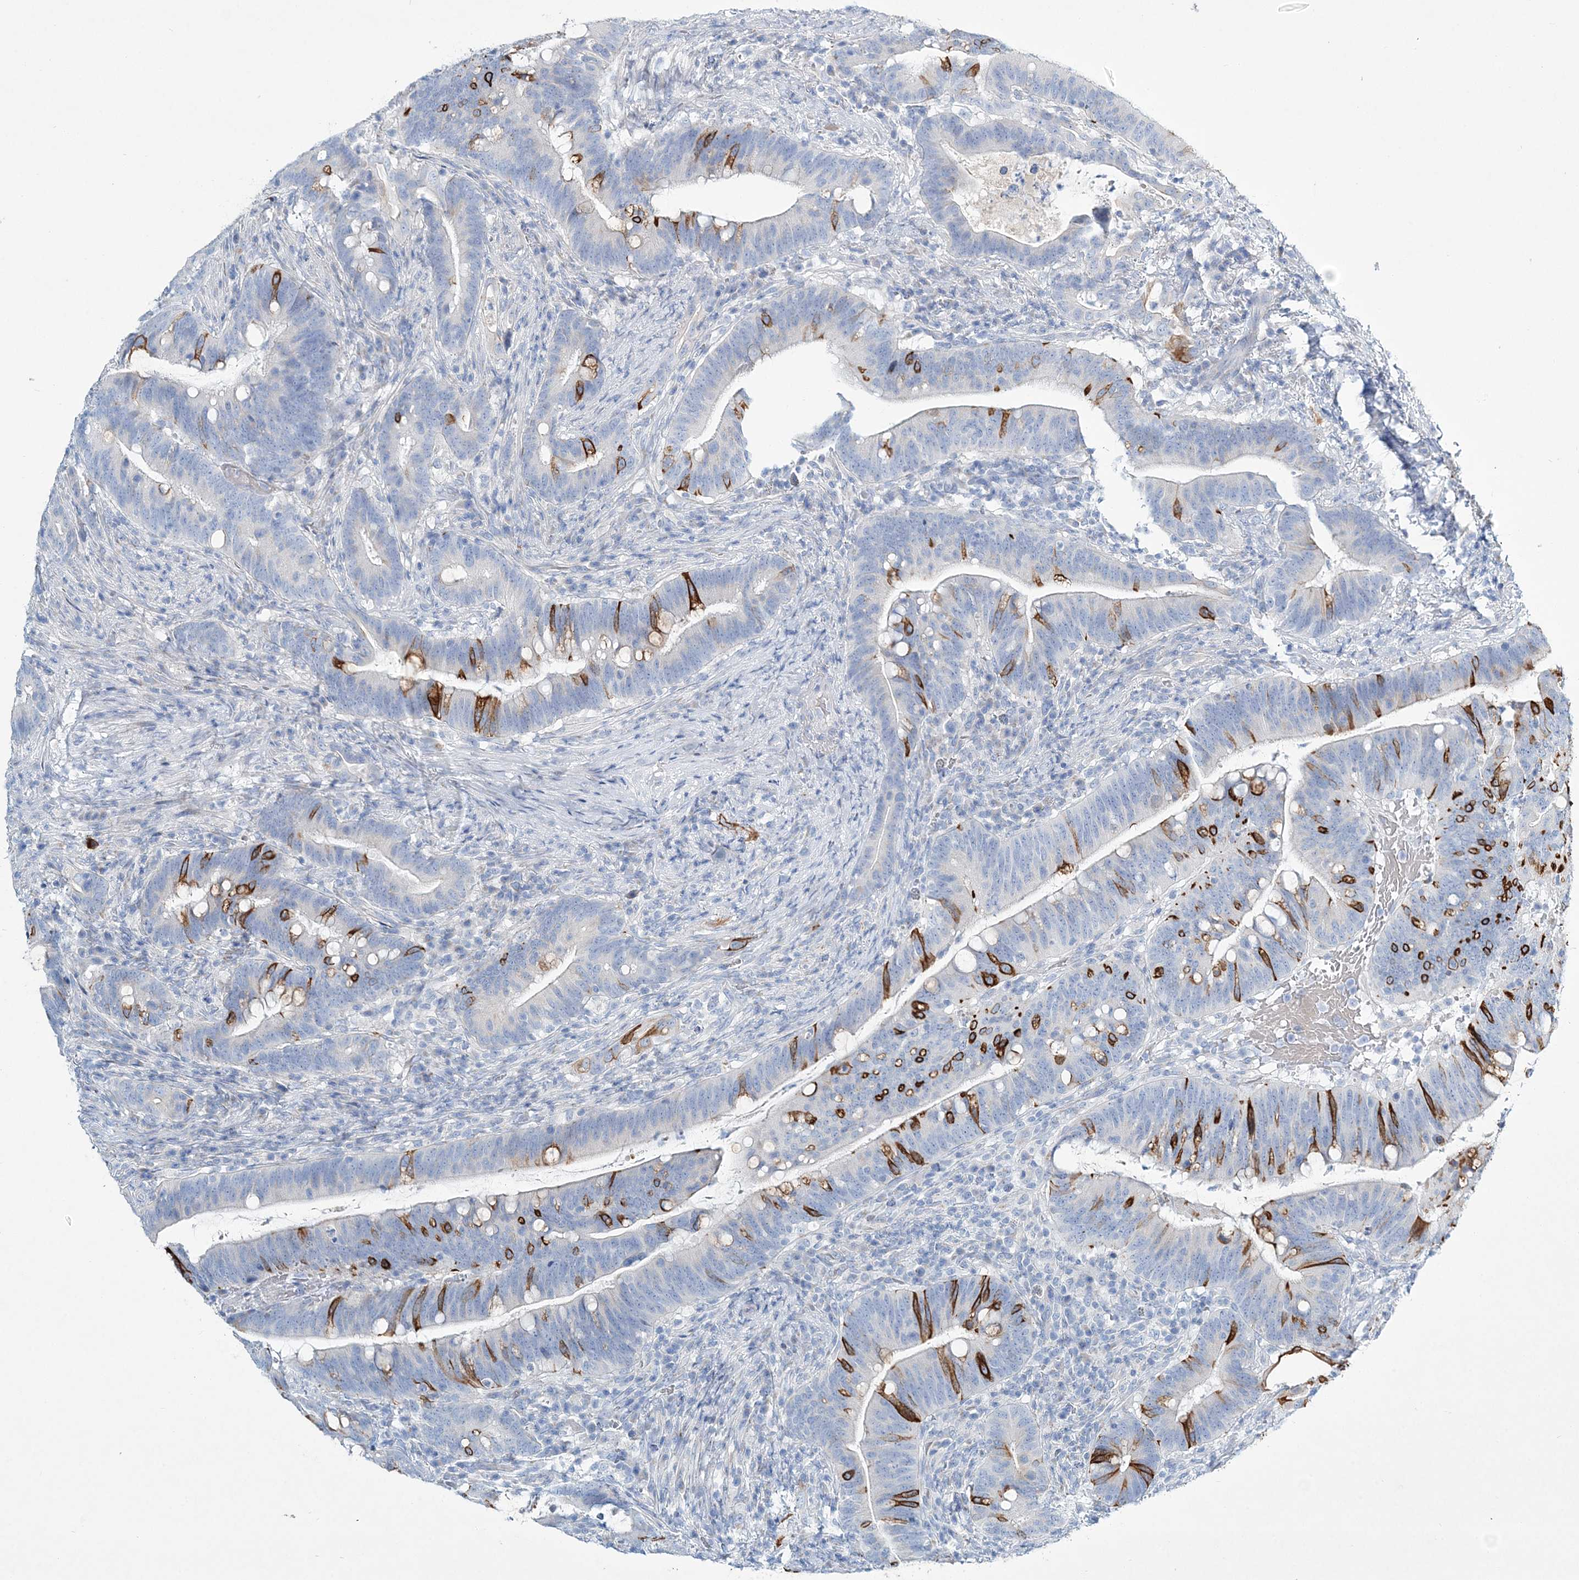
{"staining": {"intensity": "strong", "quantity": "<25%", "location": "cytoplasmic/membranous"}, "tissue": "colorectal cancer", "cell_type": "Tumor cells", "image_type": "cancer", "snomed": [{"axis": "morphology", "description": "Adenocarcinoma, NOS"}, {"axis": "topography", "description": "Colon"}], "caption": "Immunohistochemical staining of human adenocarcinoma (colorectal) reveals medium levels of strong cytoplasmic/membranous protein staining in about <25% of tumor cells. The staining was performed using DAB (3,3'-diaminobenzidine) to visualize the protein expression in brown, while the nuclei were stained in blue with hematoxylin (Magnification: 20x).", "gene": "ADGRL1", "patient": {"sex": "female", "age": 66}}